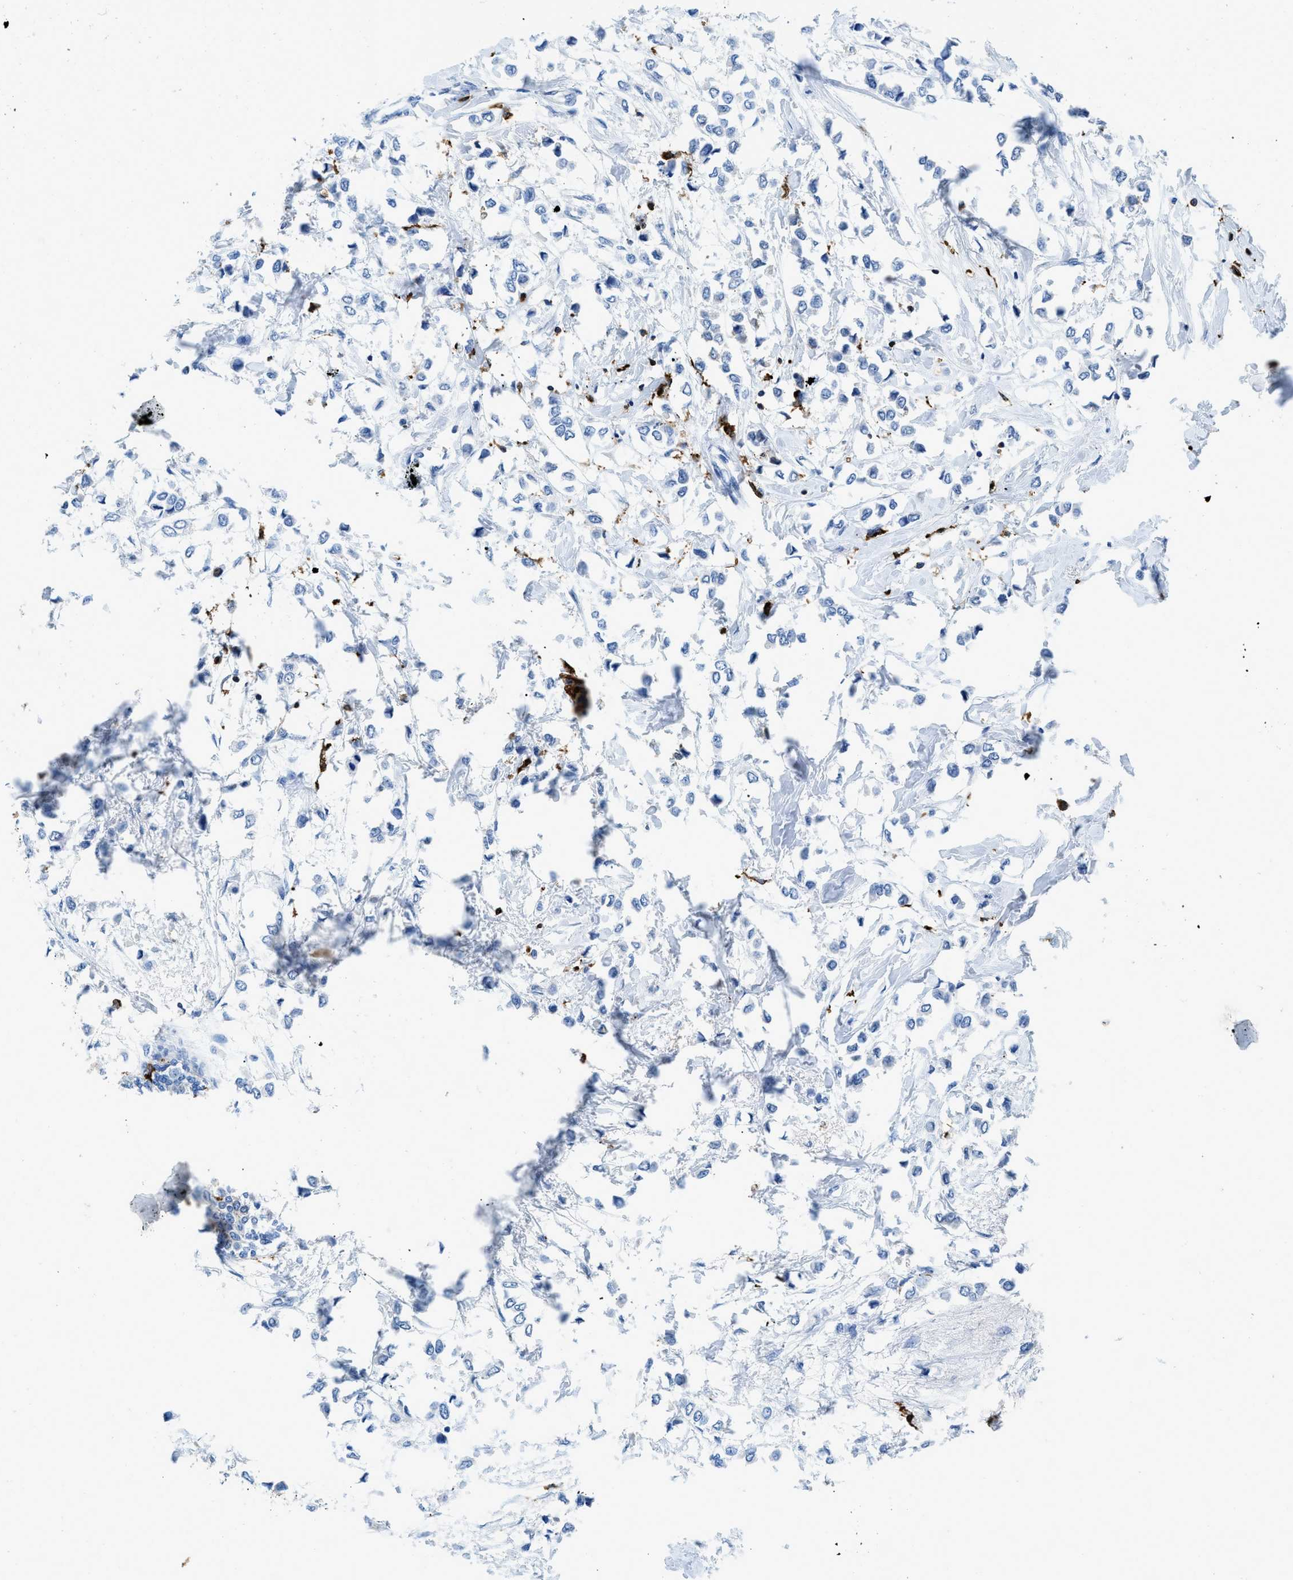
{"staining": {"intensity": "negative", "quantity": "none", "location": "none"}, "tissue": "breast cancer", "cell_type": "Tumor cells", "image_type": "cancer", "snomed": [{"axis": "morphology", "description": "Lobular carcinoma"}, {"axis": "topography", "description": "Breast"}], "caption": "Human breast cancer stained for a protein using immunohistochemistry displays no positivity in tumor cells.", "gene": "CD226", "patient": {"sex": "female", "age": 51}}